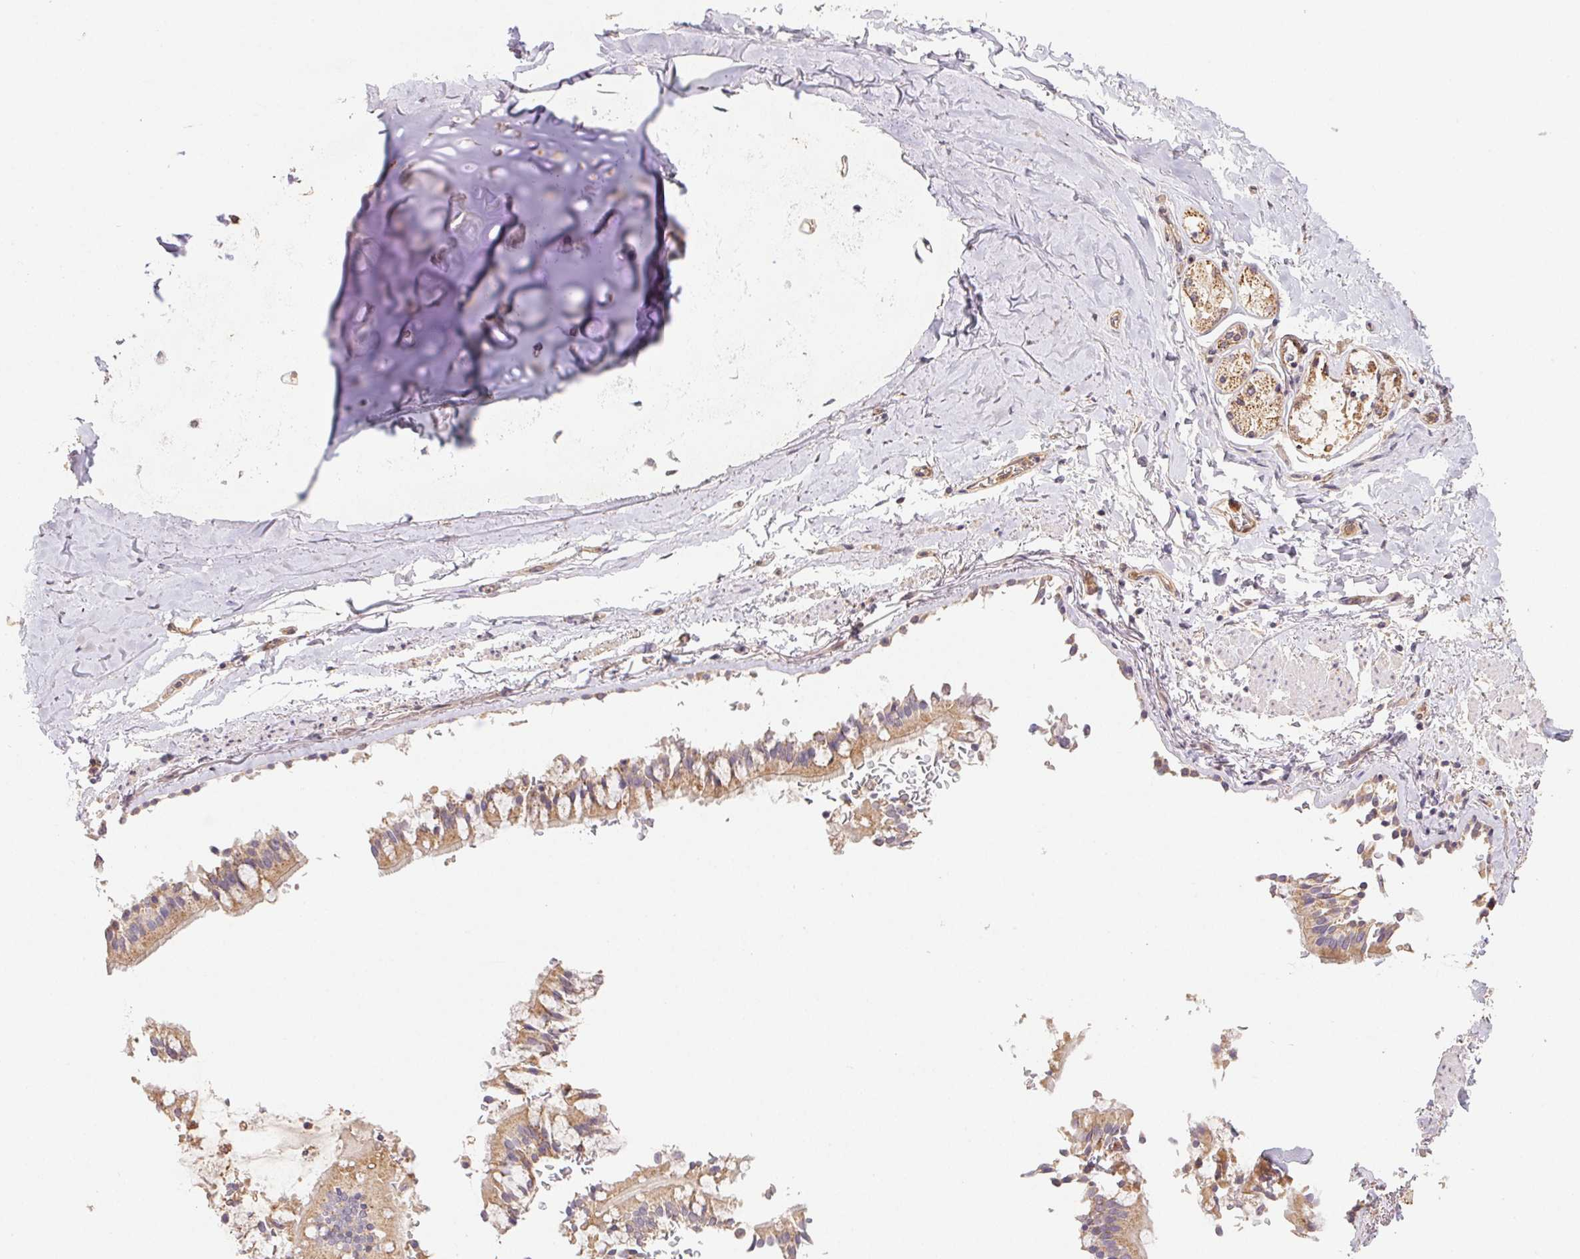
{"staining": {"intensity": "weak", "quantity": "25%-75%", "location": "cytoplasmic/membranous"}, "tissue": "soft tissue", "cell_type": "Chondrocytes", "image_type": "normal", "snomed": [{"axis": "morphology", "description": "Normal tissue, NOS"}, {"axis": "topography", "description": "Cartilage tissue"}, {"axis": "topography", "description": "Bronchus"}, {"axis": "topography", "description": "Peripheral nerve tissue"}], "caption": "Immunohistochemical staining of unremarkable human soft tissue displays low levels of weak cytoplasmic/membranous expression in approximately 25%-75% of chondrocytes. The protein is stained brown, and the nuclei are stained in blue (DAB (3,3'-diaminobenzidine) IHC with brightfield microscopy, high magnification).", "gene": "RAB11A", "patient": {"sex": "male", "age": 67}}